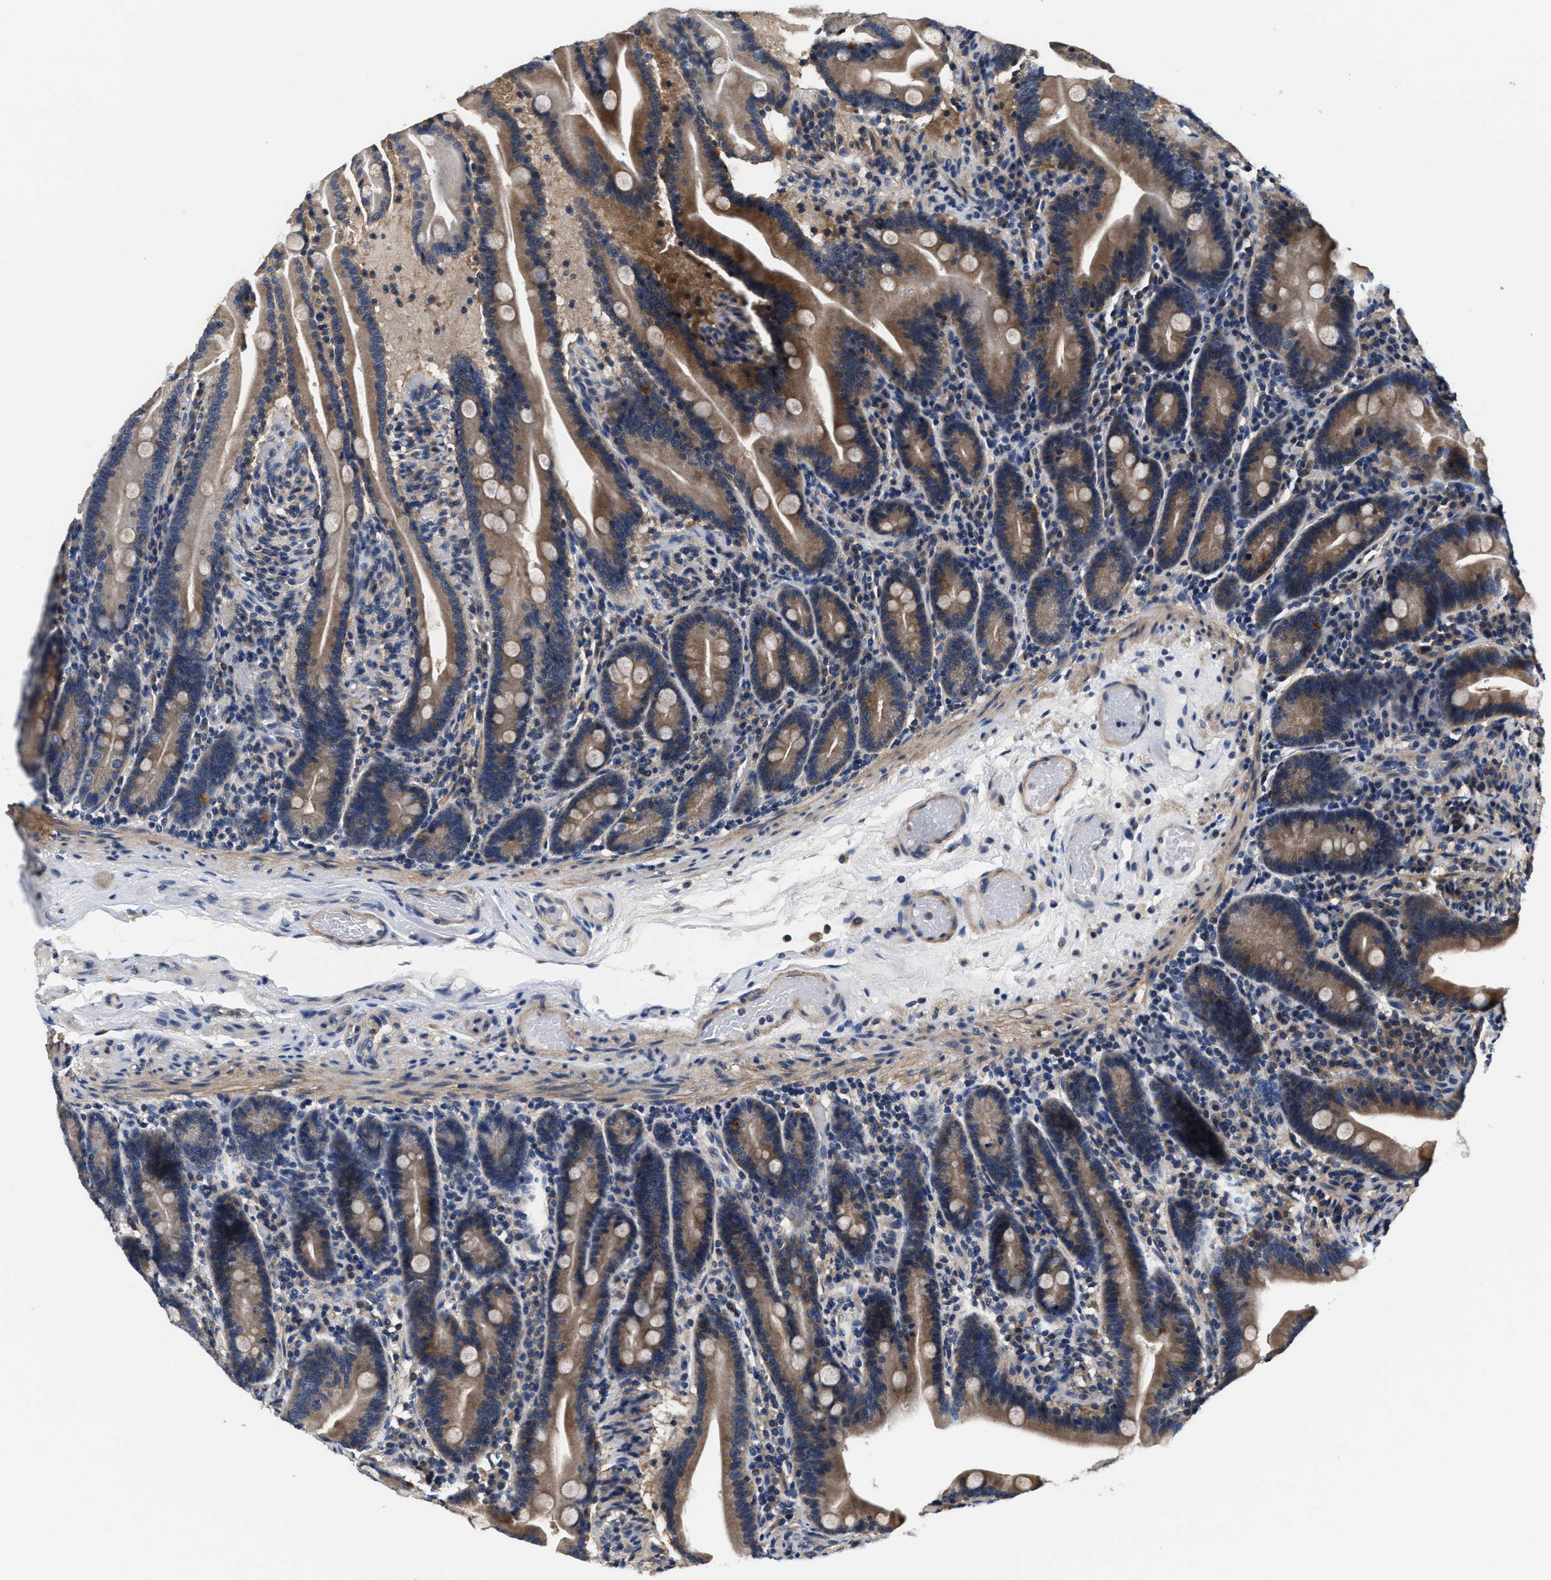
{"staining": {"intensity": "moderate", "quantity": "25%-75%", "location": "cytoplasmic/membranous"}, "tissue": "duodenum", "cell_type": "Glandular cells", "image_type": "normal", "snomed": [{"axis": "morphology", "description": "Normal tissue, NOS"}, {"axis": "topography", "description": "Duodenum"}], "caption": "Immunohistochemistry (IHC) staining of unremarkable duodenum, which displays medium levels of moderate cytoplasmic/membranous positivity in approximately 25%-75% of glandular cells indicating moderate cytoplasmic/membranous protein positivity. The staining was performed using DAB (3,3'-diaminobenzidine) (brown) for protein detection and nuclei were counterstained in hematoxylin (blue).", "gene": "ANKIB1", "patient": {"sex": "male", "age": 54}}